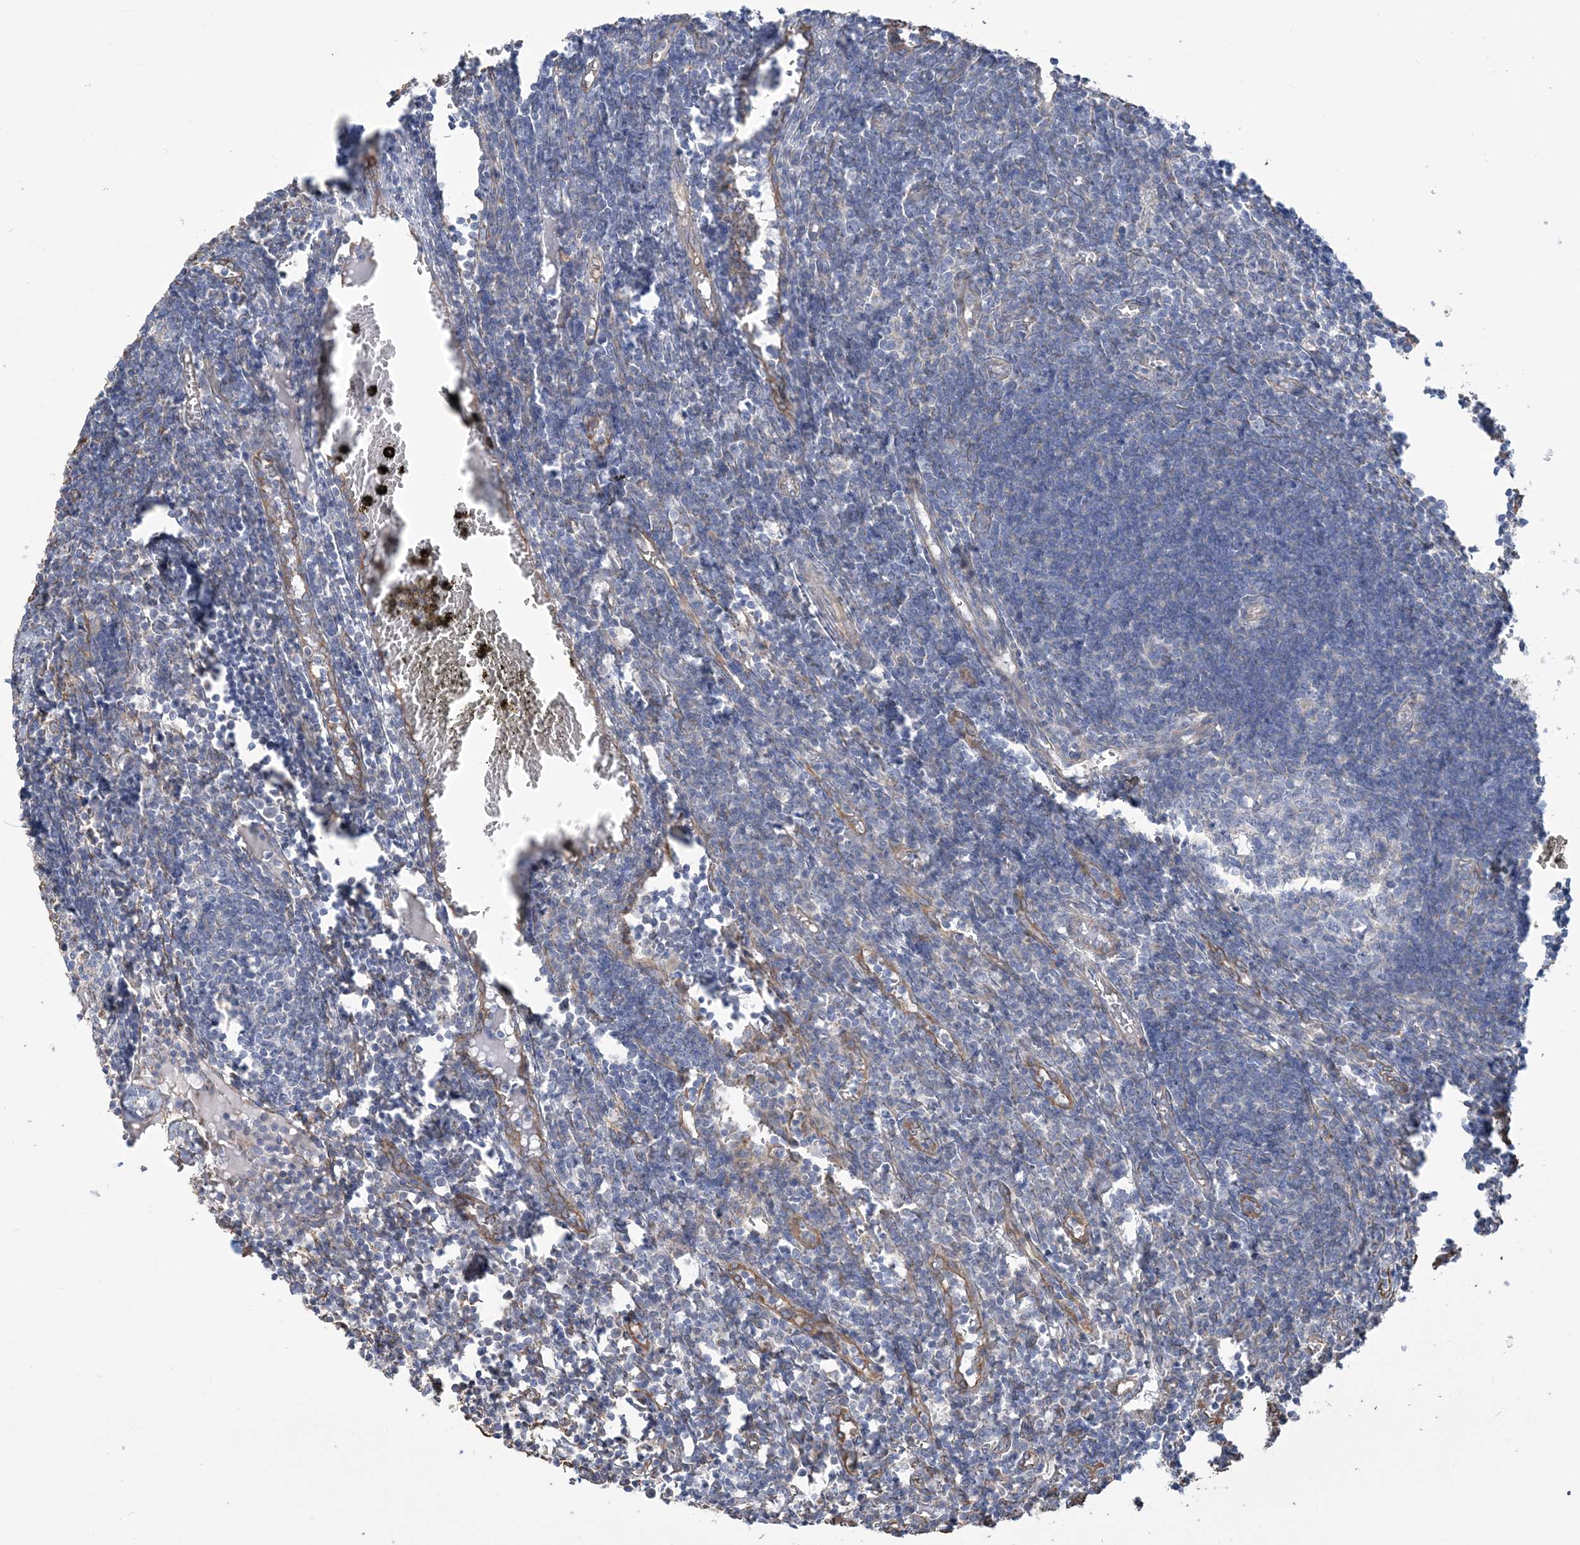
{"staining": {"intensity": "negative", "quantity": "none", "location": "none"}, "tissue": "lymph node", "cell_type": "Germinal center cells", "image_type": "normal", "snomed": [{"axis": "morphology", "description": "Normal tissue, NOS"}, {"axis": "morphology", "description": "Malignant melanoma, Metastatic site"}, {"axis": "topography", "description": "Lymph node"}], "caption": "Immunohistochemical staining of benign lymph node shows no significant staining in germinal center cells.", "gene": "ZNF821", "patient": {"sex": "male", "age": 41}}